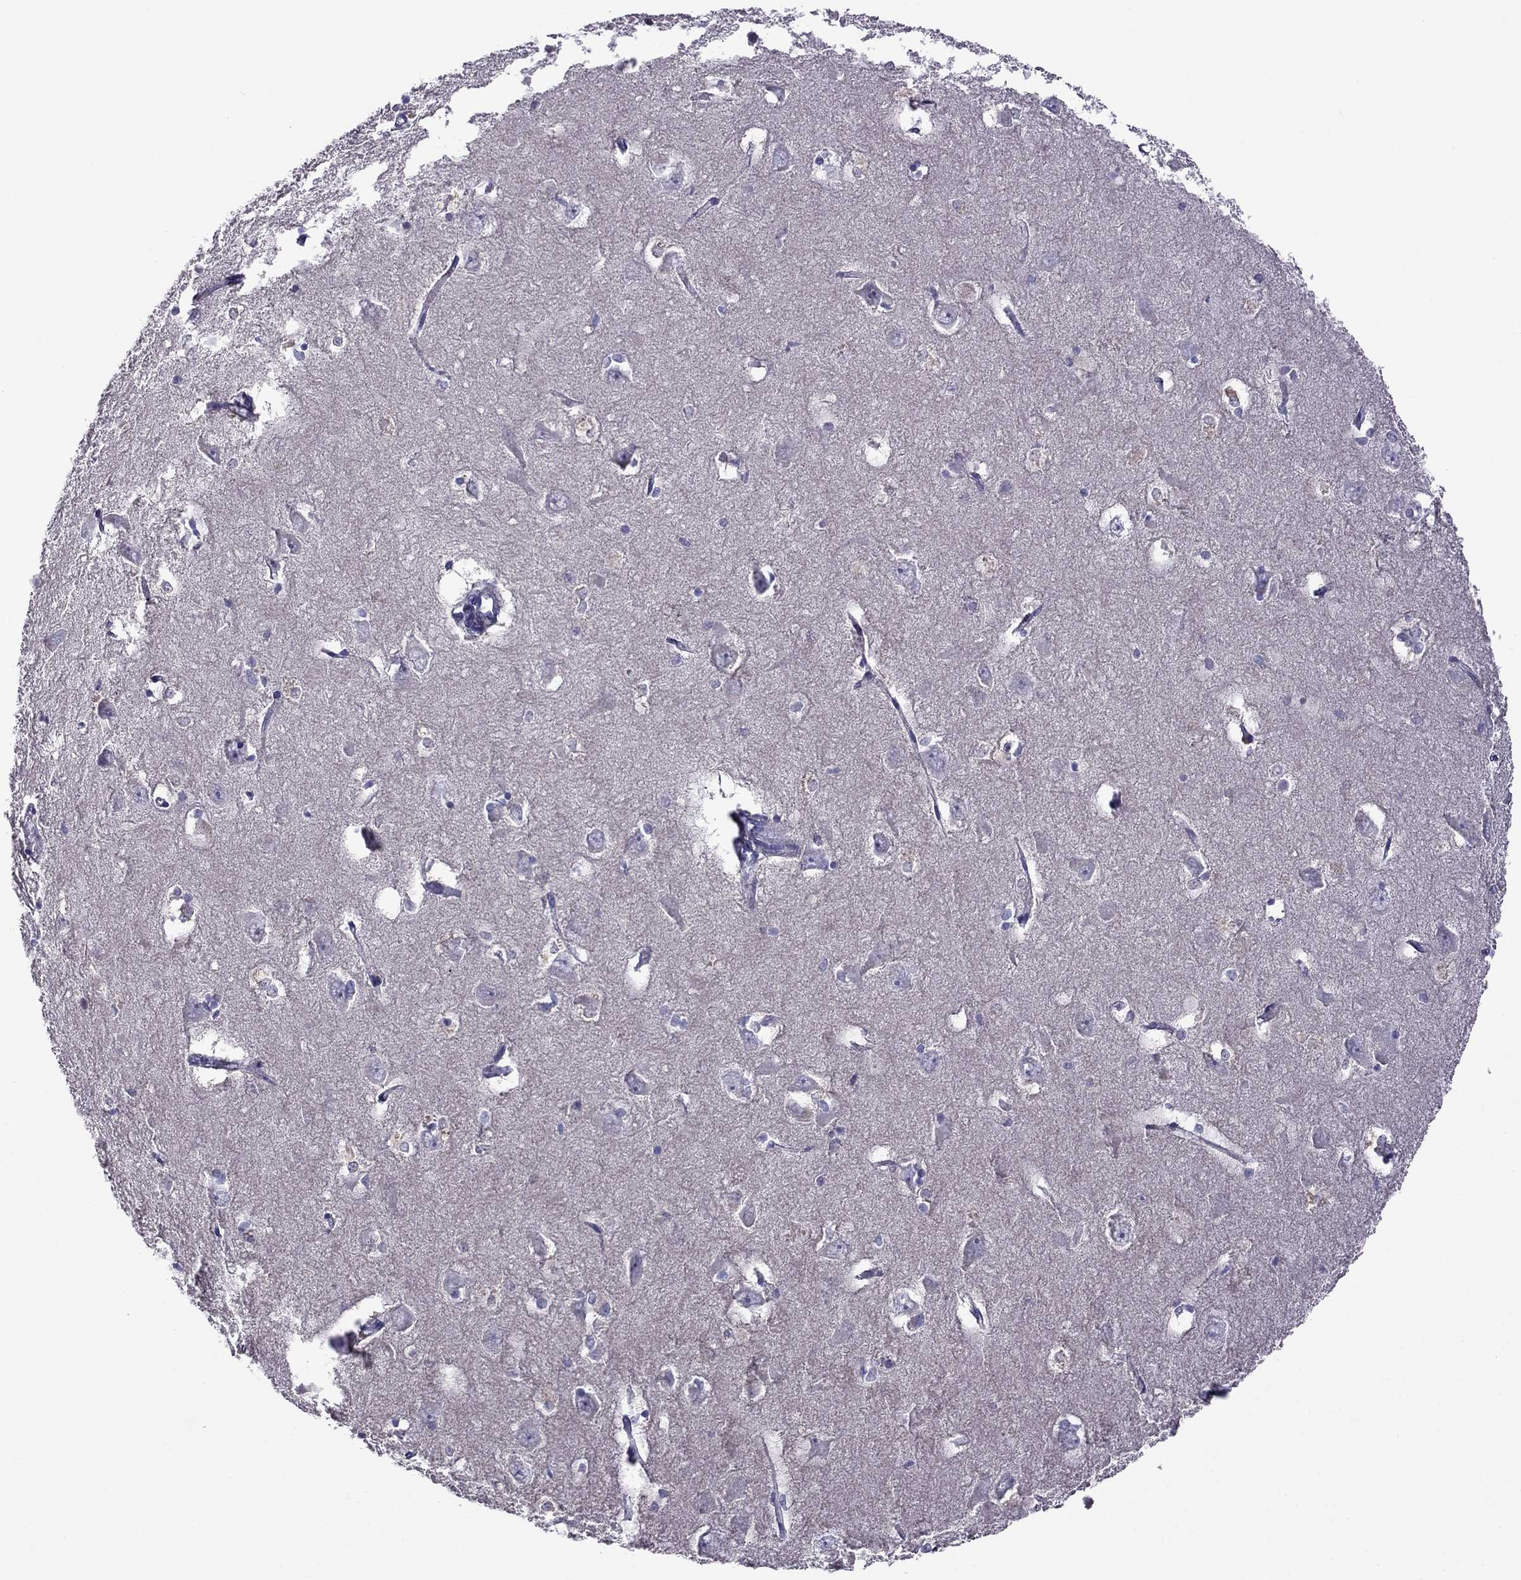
{"staining": {"intensity": "negative", "quantity": "none", "location": "none"}, "tissue": "hippocampus", "cell_type": "Glial cells", "image_type": "normal", "snomed": [{"axis": "morphology", "description": "Normal tissue, NOS"}, {"axis": "topography", "description": "Lateral ventricle wall"}, {"axis": "topography", "description": "Hippocampus"}], "caption": "Immunohistochemical staining of benign hippocampus reveals no significant staining in glial cells. (DAB (3,3'-diaminobenzidine) IHC visualized using brightfield microscopy, high magnification).", "gene": "LRRC39", "patient": {"sex": "female", "age": 63}}